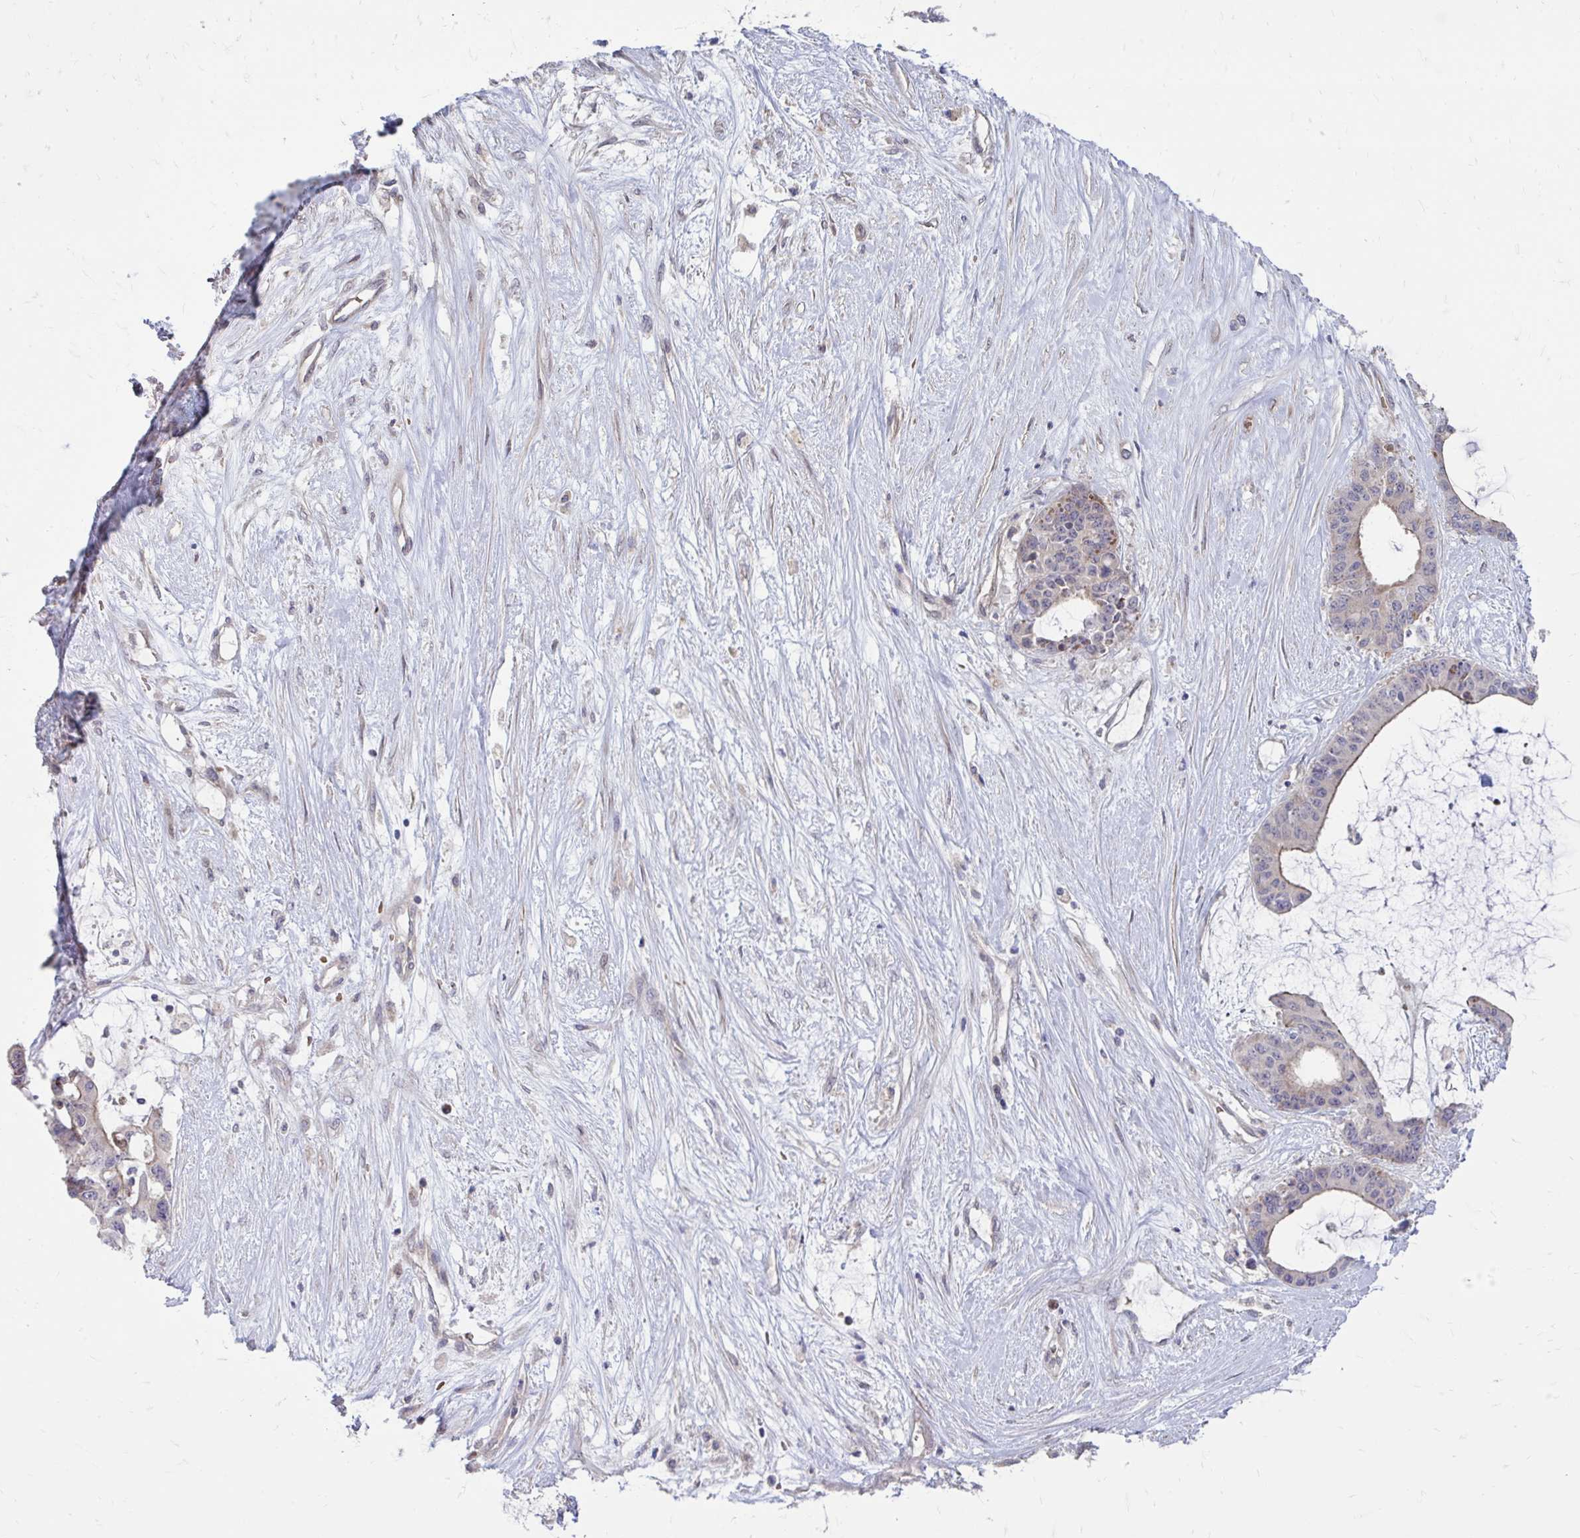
{"staining": {"intensity": "moderate", "quantity": "<25%", "location": "cytoplasmic/membranous"}, "tissue": "liver cancer", "cell_type": "Tumor cells", "image_type": "cancer", "snomed": [{"axis": "morphology", "description": "Normal tissue, NOS"}, {"axis": "morphology", "description": "Cholangiocarcinoma"}, {"axis": "topography", "description": "Liver"}, {"axis": "topography", "description": "Peripheral nerve tissue"}], "caption": "The photomicrograph demonstrates a brown stain indicating the presence of a protein in the cytoplasmic/membranous of tumor cells in liver cancer. (DAB (3,3'-diaminobenzidine) IHC with brightfield microscopy, high magnification).", "gene": "ITPR2", "patient": {"sex": "female", "age": 73}}